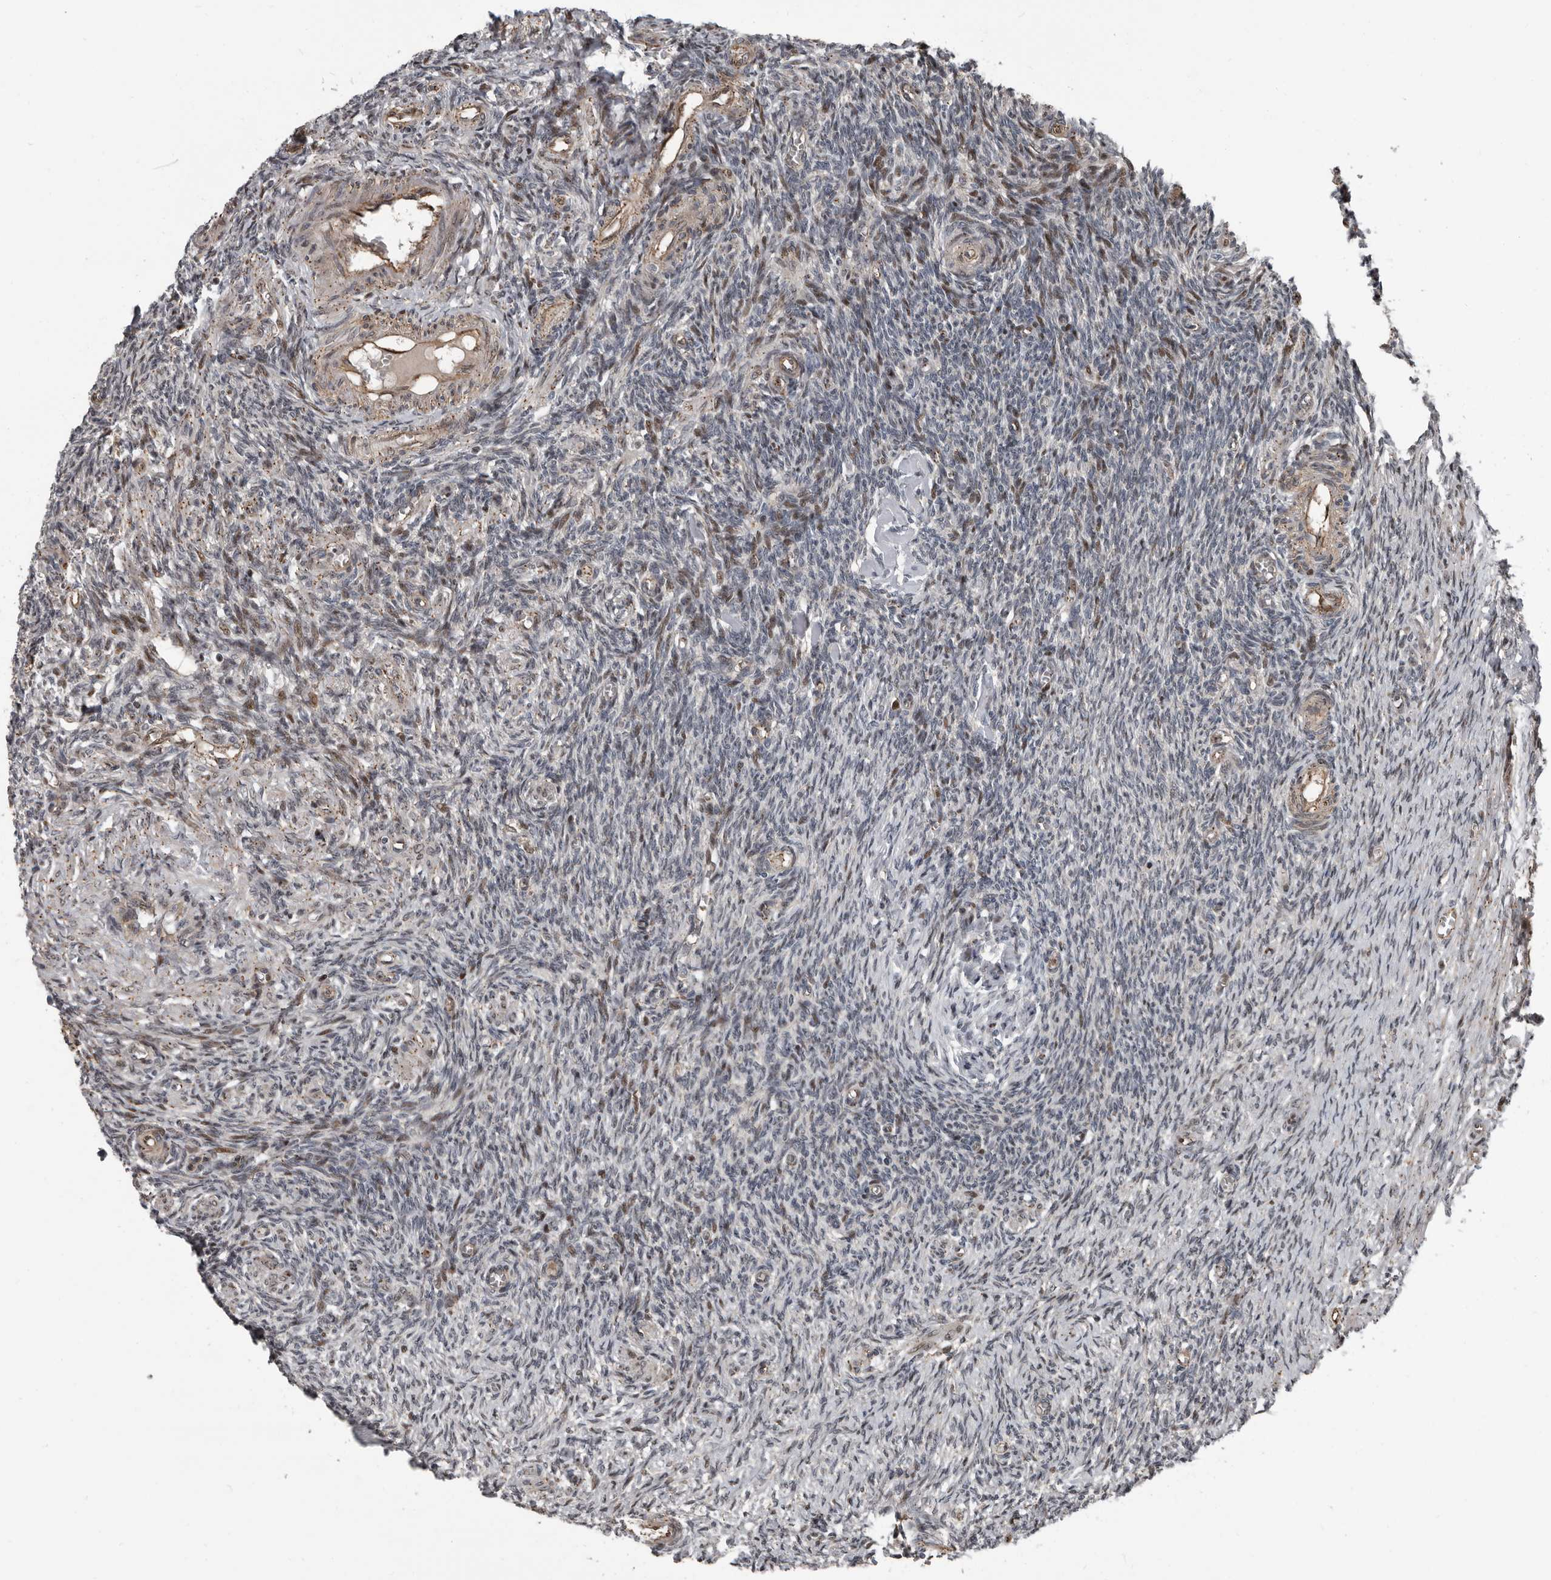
{"staining": {"intensity": "moderate", "quantity": ">75%", "location": "cytoplasmic/membranous,nuclear"}, "tissue": "ovary", "cell_type": "Follicle cells", "image_type": "normal", "snomed": [{"axis": "morphology", "description": "Normal tissue, NOS"}, {"axis": "topography", "description": "Ovary"}], "caption": "The immunohistochemical stain highlights moderate cytoplasmic/membranous,nuclear positivity in follicle cells of benign ovary.", "gene": "CHD1L", "patient": {"sex": "female", "age": 27}}